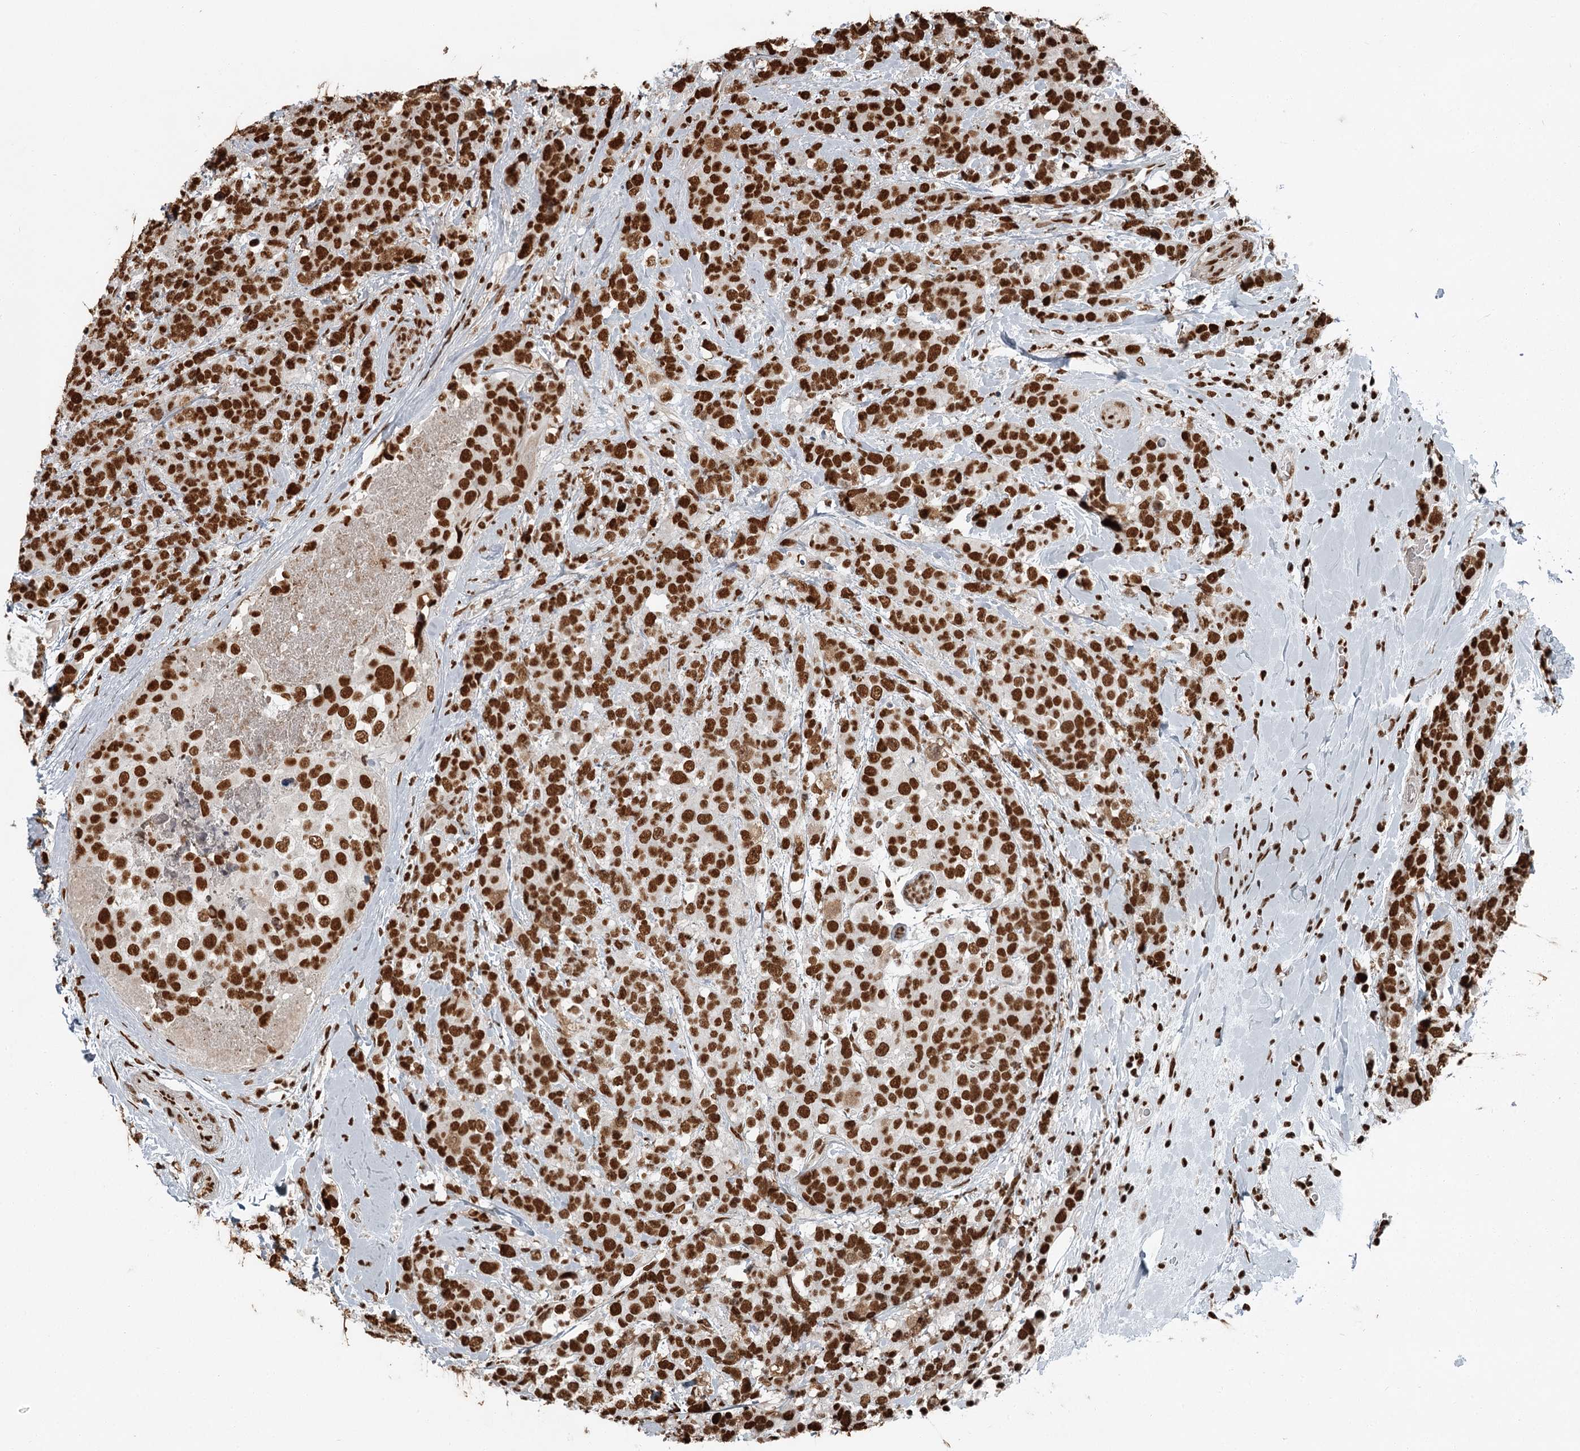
{"staining": {"intensity": "strong", "quantity": ">75%", "location": "nuclear"}, "tissue": "breast cancer", "cell_type": "Tumor cells", "image_type": "cancer", "snomed": [{"axis": "morphology", "description": "Lobular carcinoma"}, {"axis": "topography", "description": "Breast"}], "caption": "IHC of breast cancer shows high levels of strong nuclear positivity in about >75% of tumor cells. The protein of interest is stained brown, and the nuclei are stained in blue (DAB (3,3'-diaminobenzidine) IHC with brightfield microscopy, high magnification).", "gene": "RBBP7", "patient": {"sex": "female", "age": 59}}